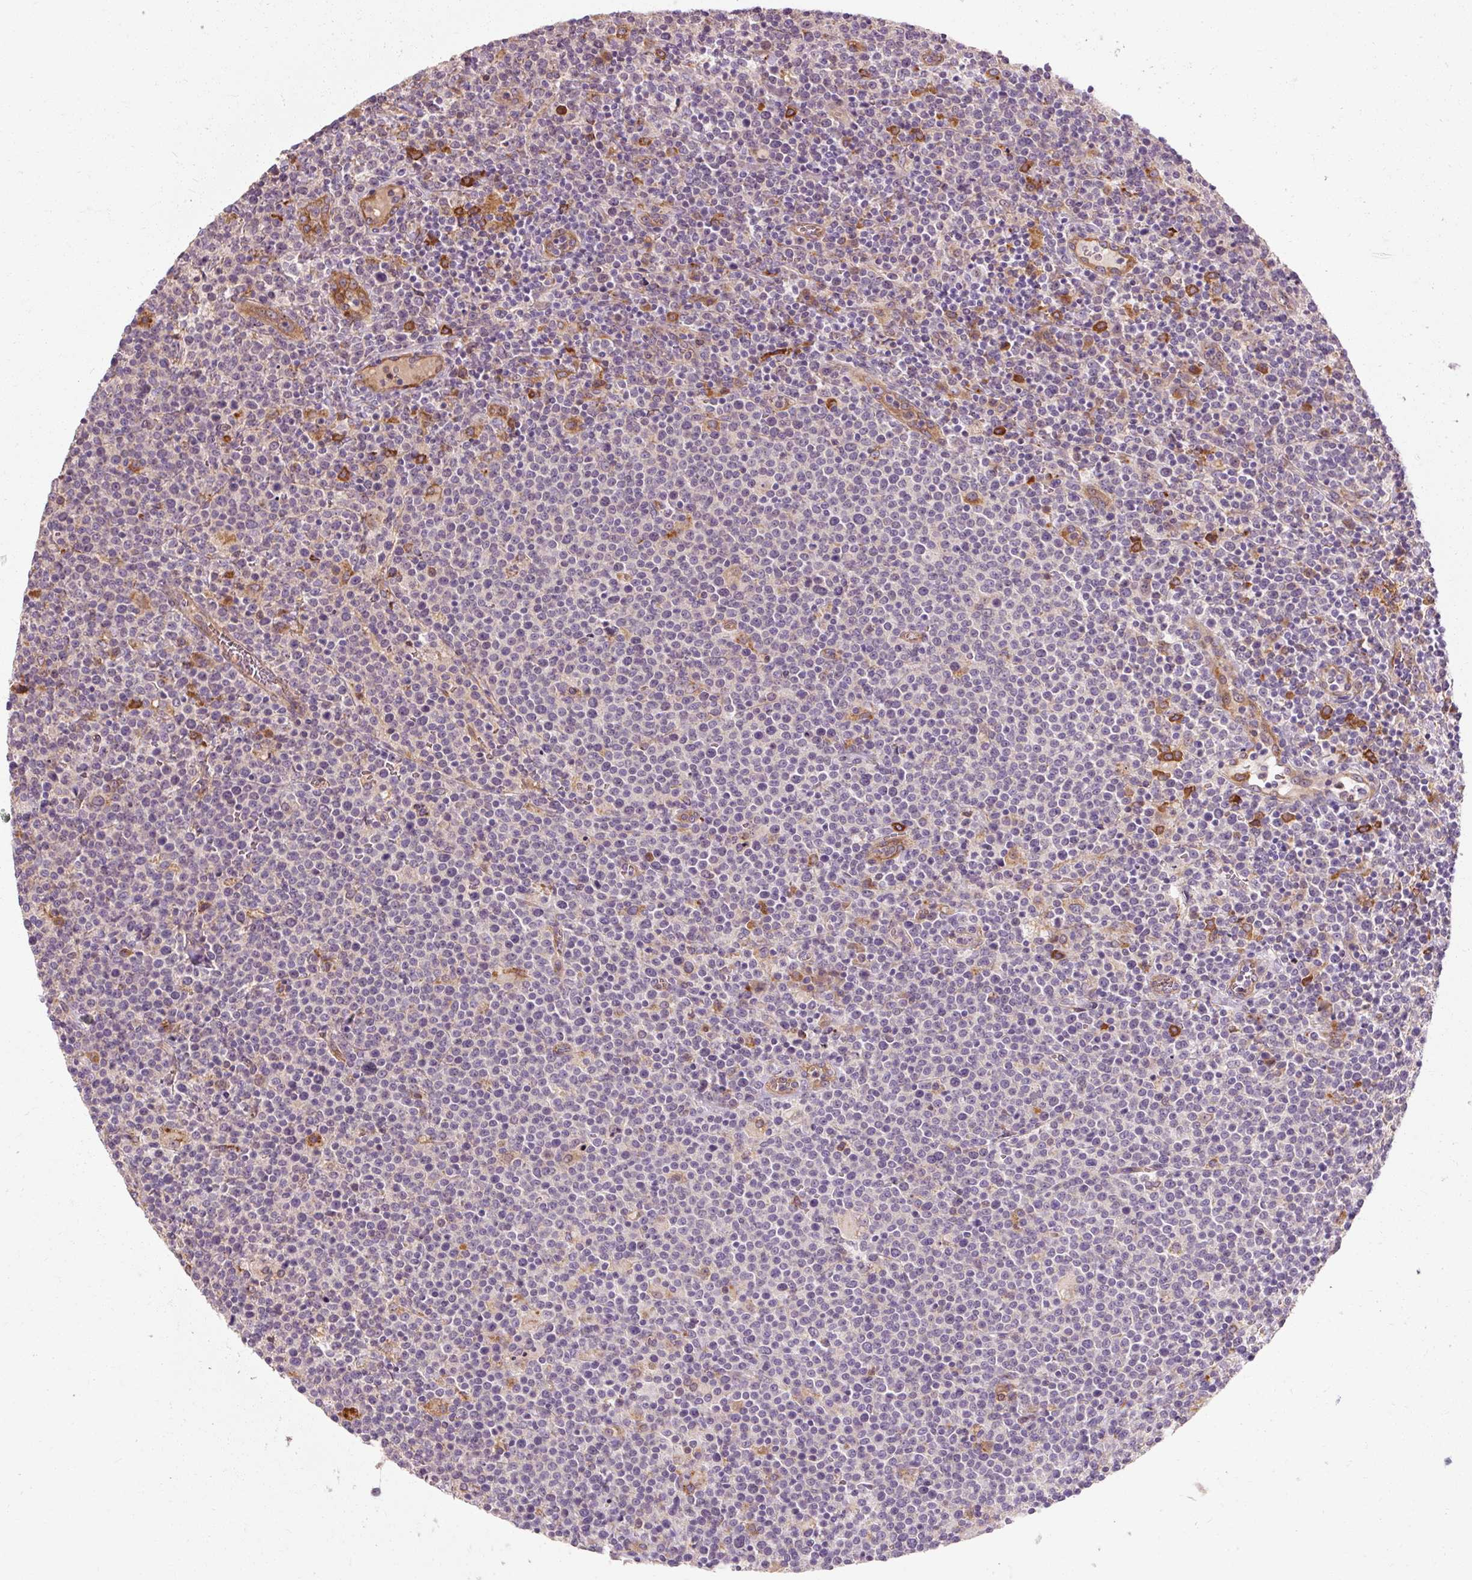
{"staining": {"intensity": "negative", "quantity": "none", "location": "none"}, "tissue": "lymphoma", "cell_type": "Tumor cells", "image_type": "cancer", "snomed": [{"axis": "morphology", "description": "Malignant lymphoma, non-Hodgkin's type, High grade"}, {"axis": "topography", "description": "Lymph node"}], "caption": "The histopathology image demonstrates no significant expression in tumor cells of lymphoma.", "gene": "TBC1D4", "patient": {"sex": "male", "age": 61}}